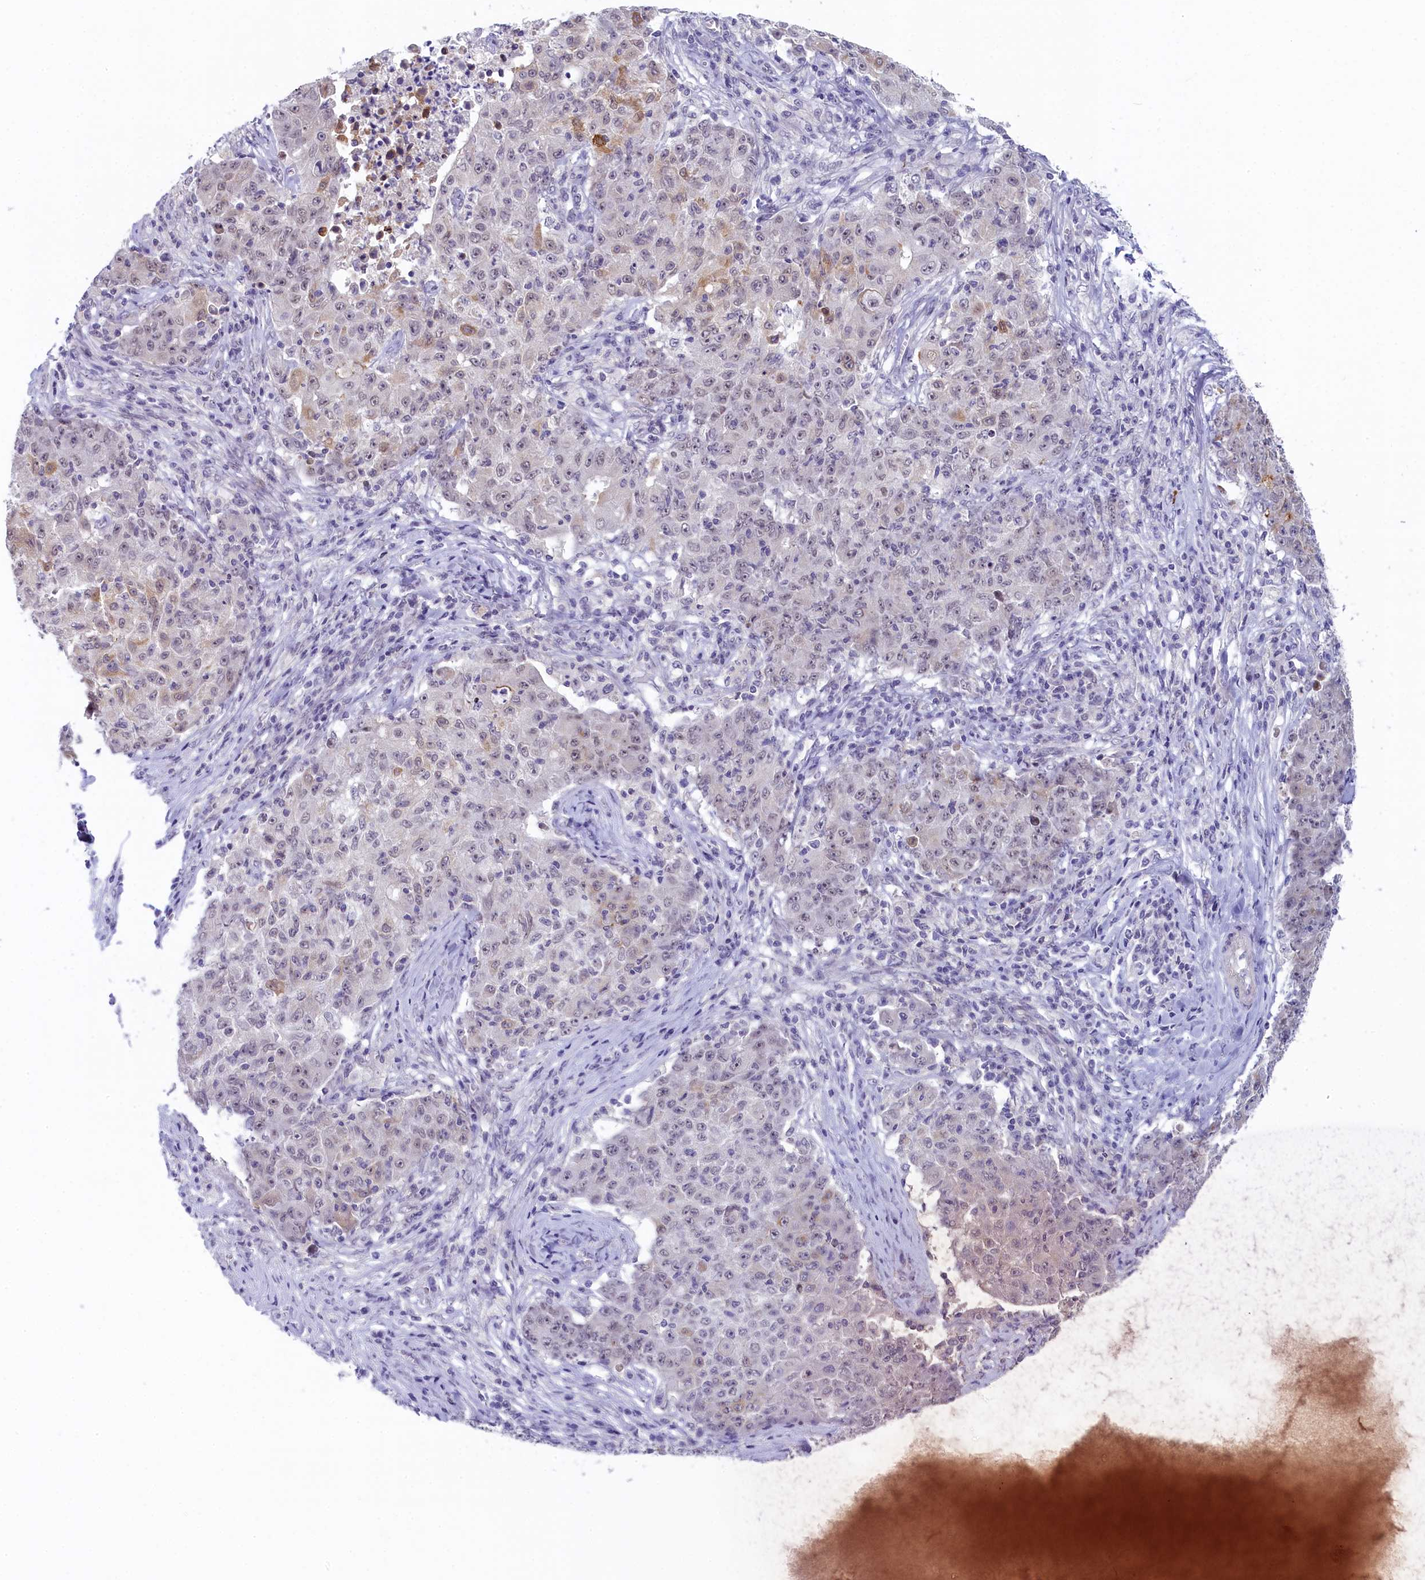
{"staining": {"intensity": "weak", "quantity": "25%-75%", "location": "nuclear"}, "tissue": "ovarian cancer", "cell_type": "Tumor cells", "image_type": "cancer", "snomed": [{"axis": "morphology", "description": "Carcinoma, endometroid"}, {"axis": "topography", "description": "Ovary"}], "caption": "Immunohistochemistry (IHC) of ovarian cancer (endometroid carcinoma) demonstrates low levels of weak nuclear expression in approximately 25%-75% of tumor cells. The staining was performed using DAB to visualize the protein expression in brown, while the nuclei were stained in blue with hematoxylin (Magnification: 20x).", "gene": "CRAMP1", "patient": {"sex": "female", "age": 42}}